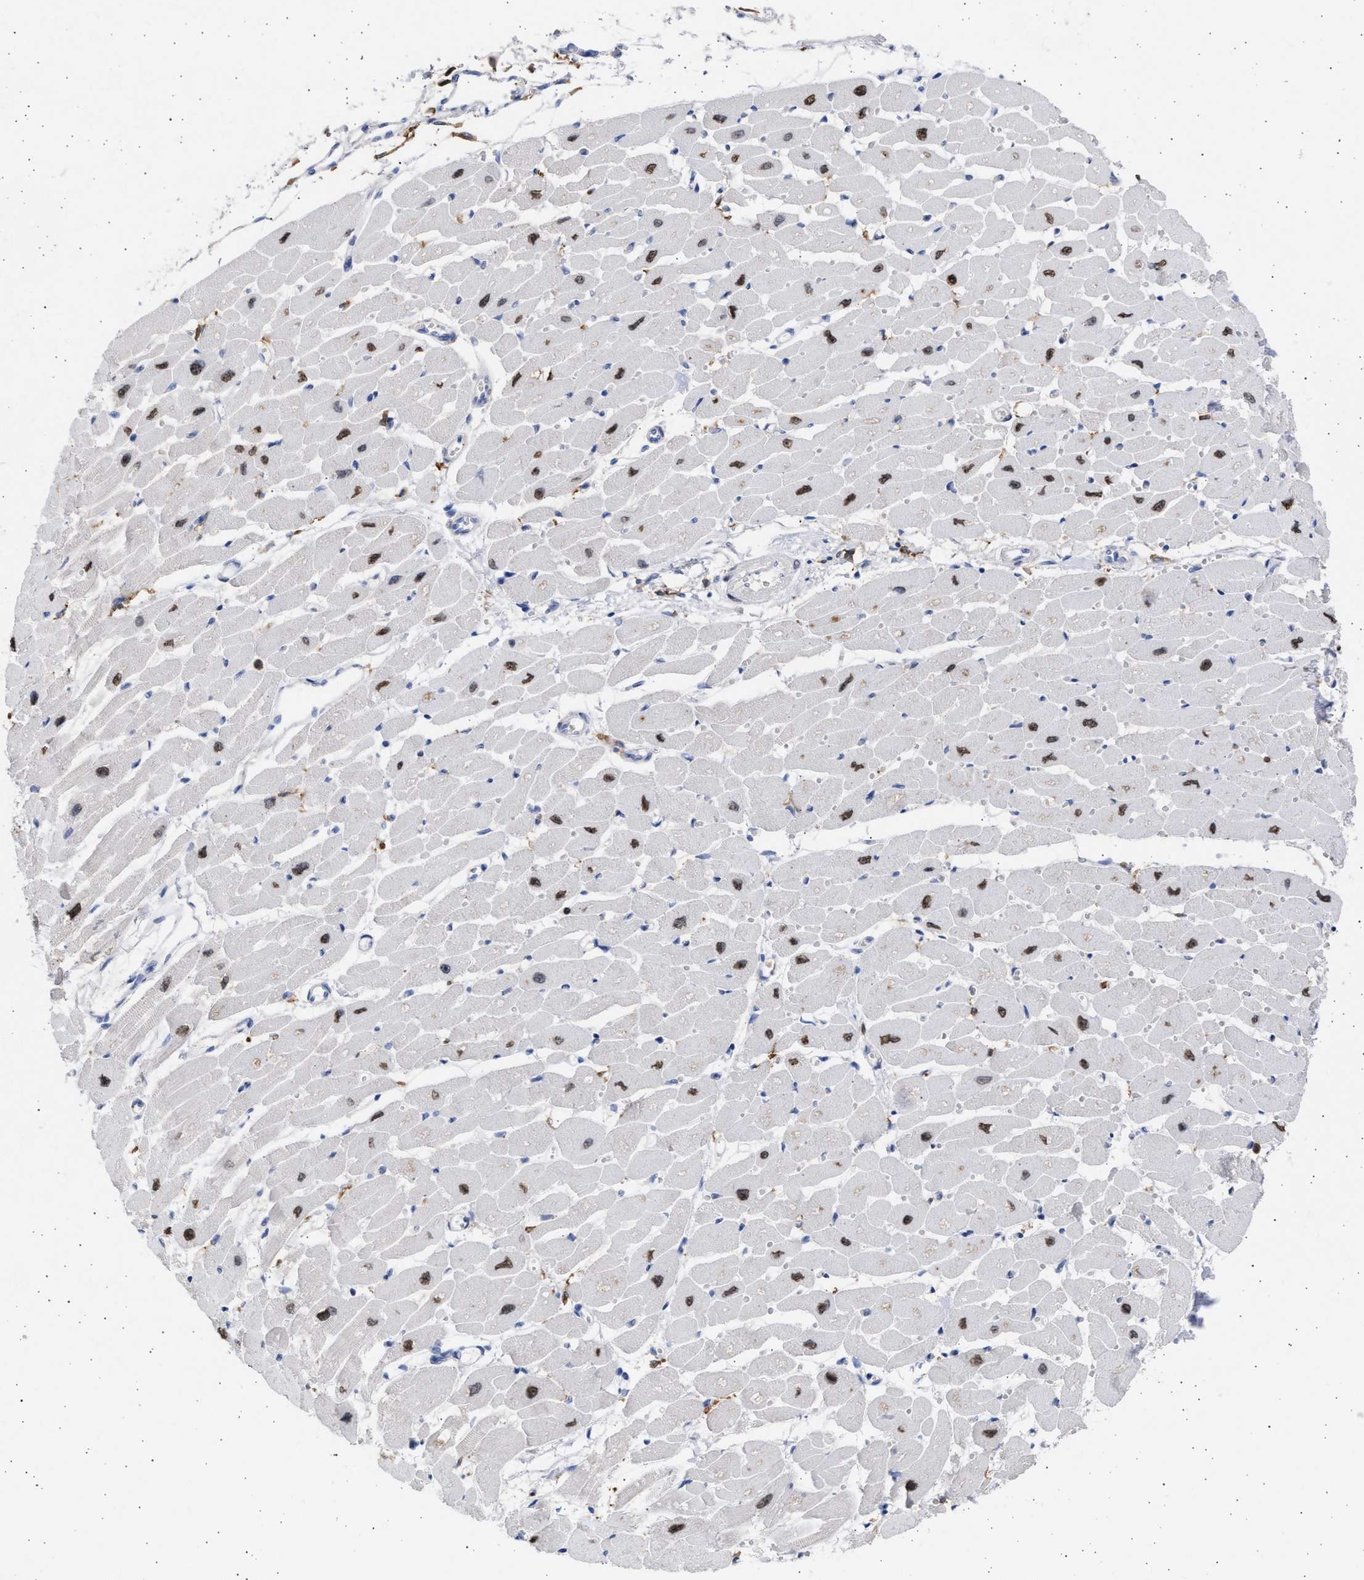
{"staining": {"intensity": "moderate", "quantity": ">75%", "location": "nuclear"}, "tissue": "heart muscle", "cell_type": "Cardiomyocytes", "image_type": "normal", "snomed": [{"axis": "morphology", "description": "Normal tissue, NOS"}, {"axis": "topography", "description": "Heart"}], "caption": "An IHC histopathology image of benign tissue is shown. Protein staining in brown labels moderate nuclear positivity in heart muscle within cardiomyocytes.", "gene": "FCER1A", "patient": {"sex": "female", "age": 54}}